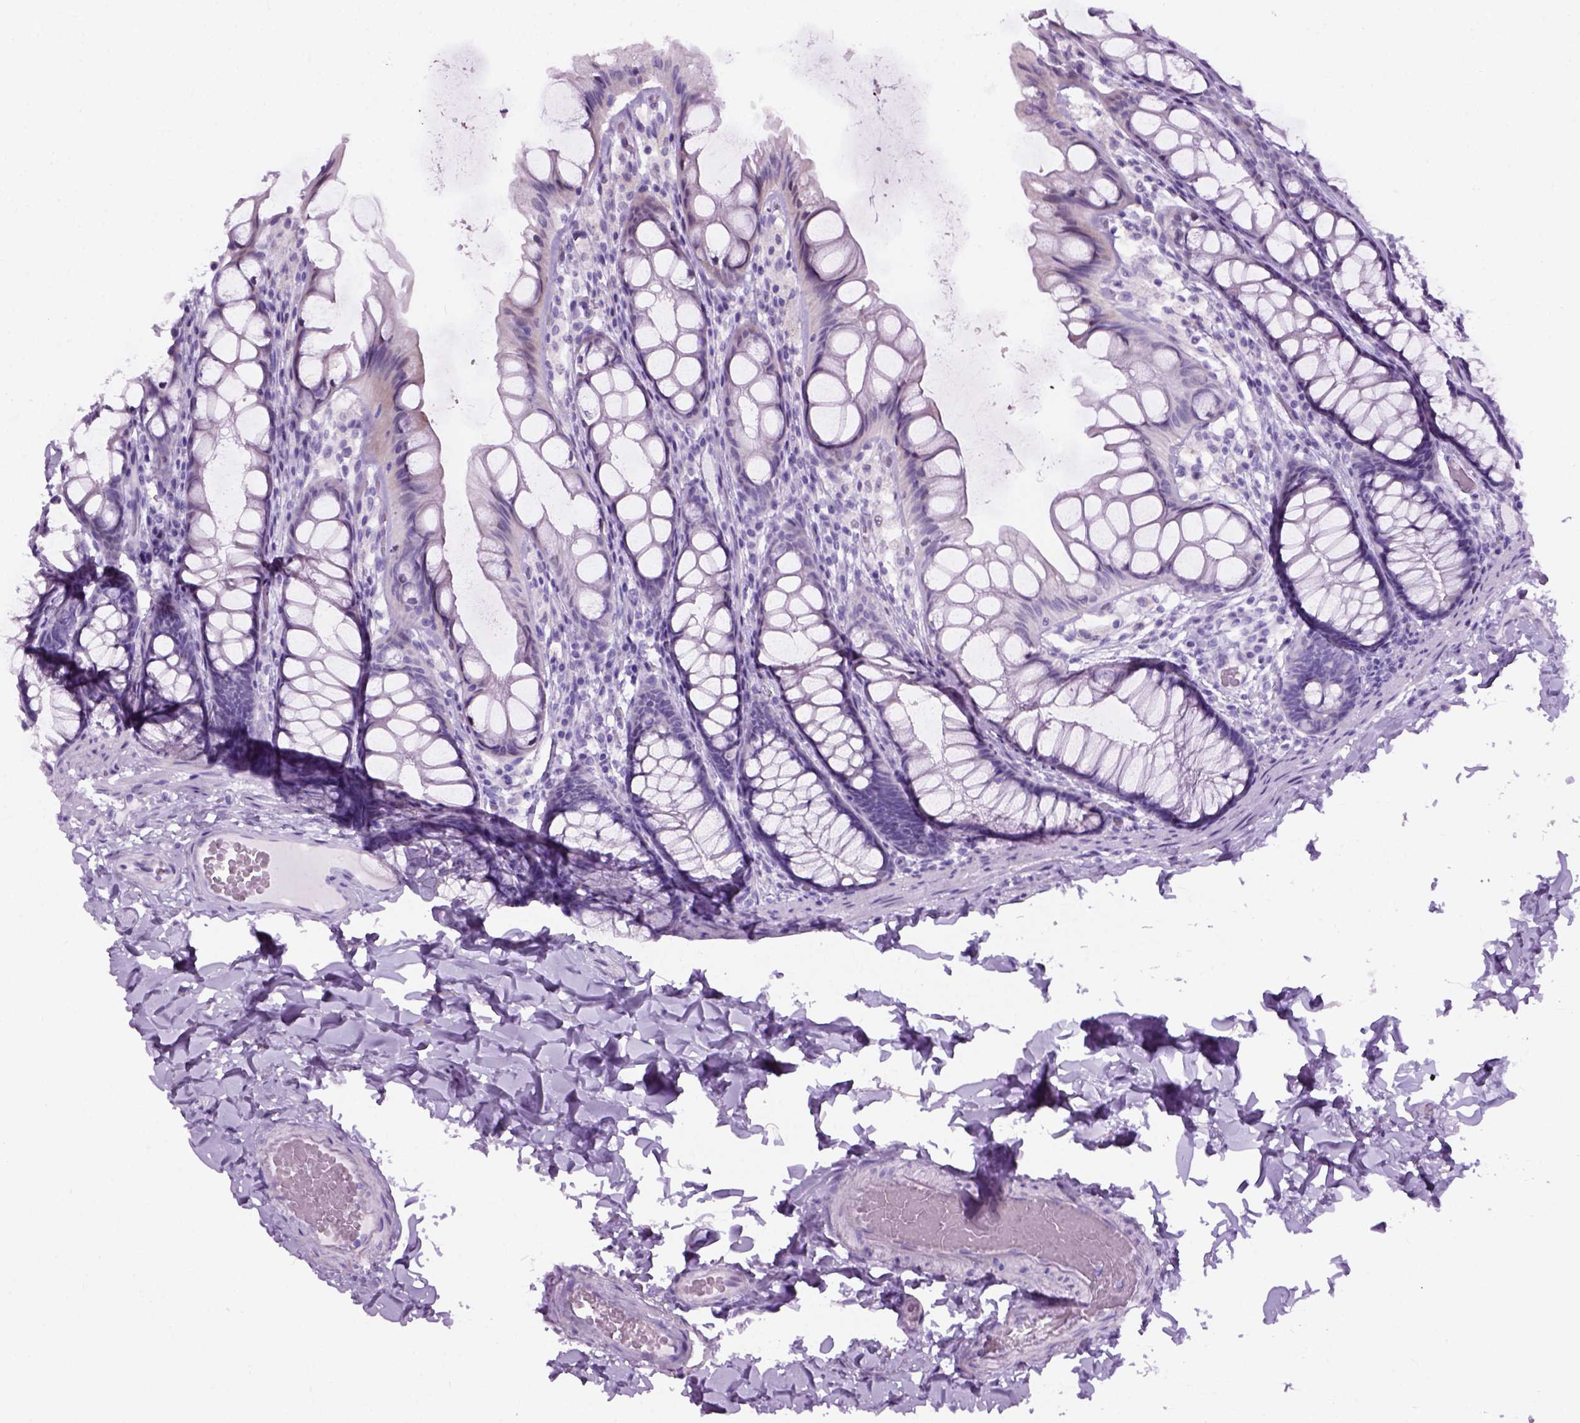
{"staining": {"intensity": "negative", "quantity": "none", "location": "none"}, "tissue": "colon", "cell_type": "Endothelial cells", "image_type": "normal", "snomed": [{"axis": "morphology", "description": "Normal tissue, NOS"}, {"axis": "topography", "description": "Colon"}], "caption": "High power microscopy image of an IHC image of unremarkable colon, revealing no significant positivity in endothelial cells.", "gene": "AXDND1", "patient": {"sex": "male", "age": 47}}